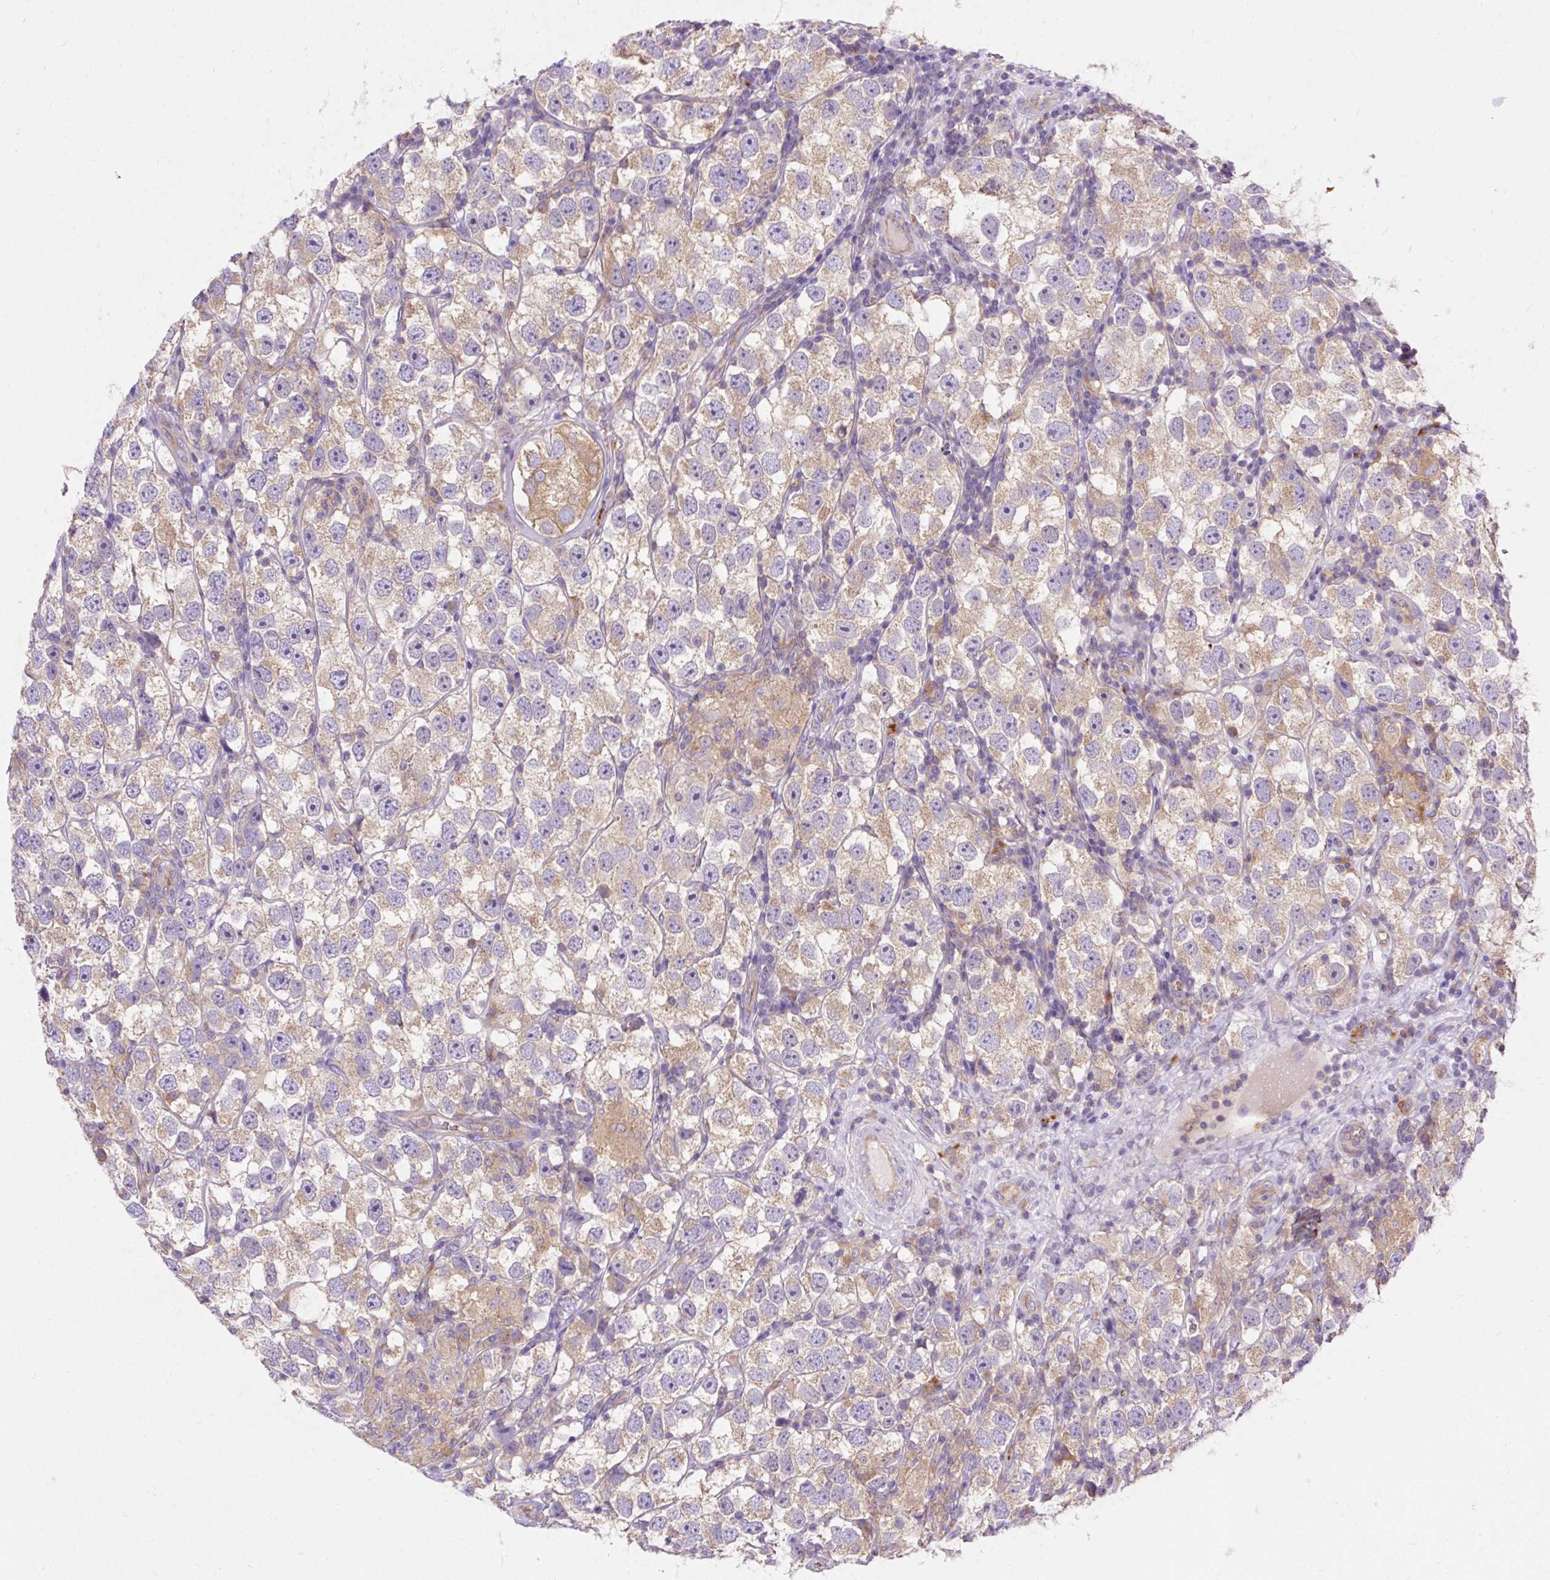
{"staining": {"intensity": "weak", "quantity": ">75%", "location": "cytoplasmic/membranous"}, "tissue": "testis cancer", "cell_type": "Tumor cells", "image_type": "cancer", "snomed": [{"axis": "morphology", "description": "Seminoma, NOS"}, {"axis": "topography", "description": "Testis"}], "caption": "Testis cancer was stained to show a protein in brown. There is low levels of weak cytoplasmic/membranous staining in approximately >75% of tumor cells. Immunohistochemistry (ihc) stains the protein of interest in brown and the nuclei are stained blue.", "gene": "OR4K15", "patient": {"sex": "male", "age": 26}}